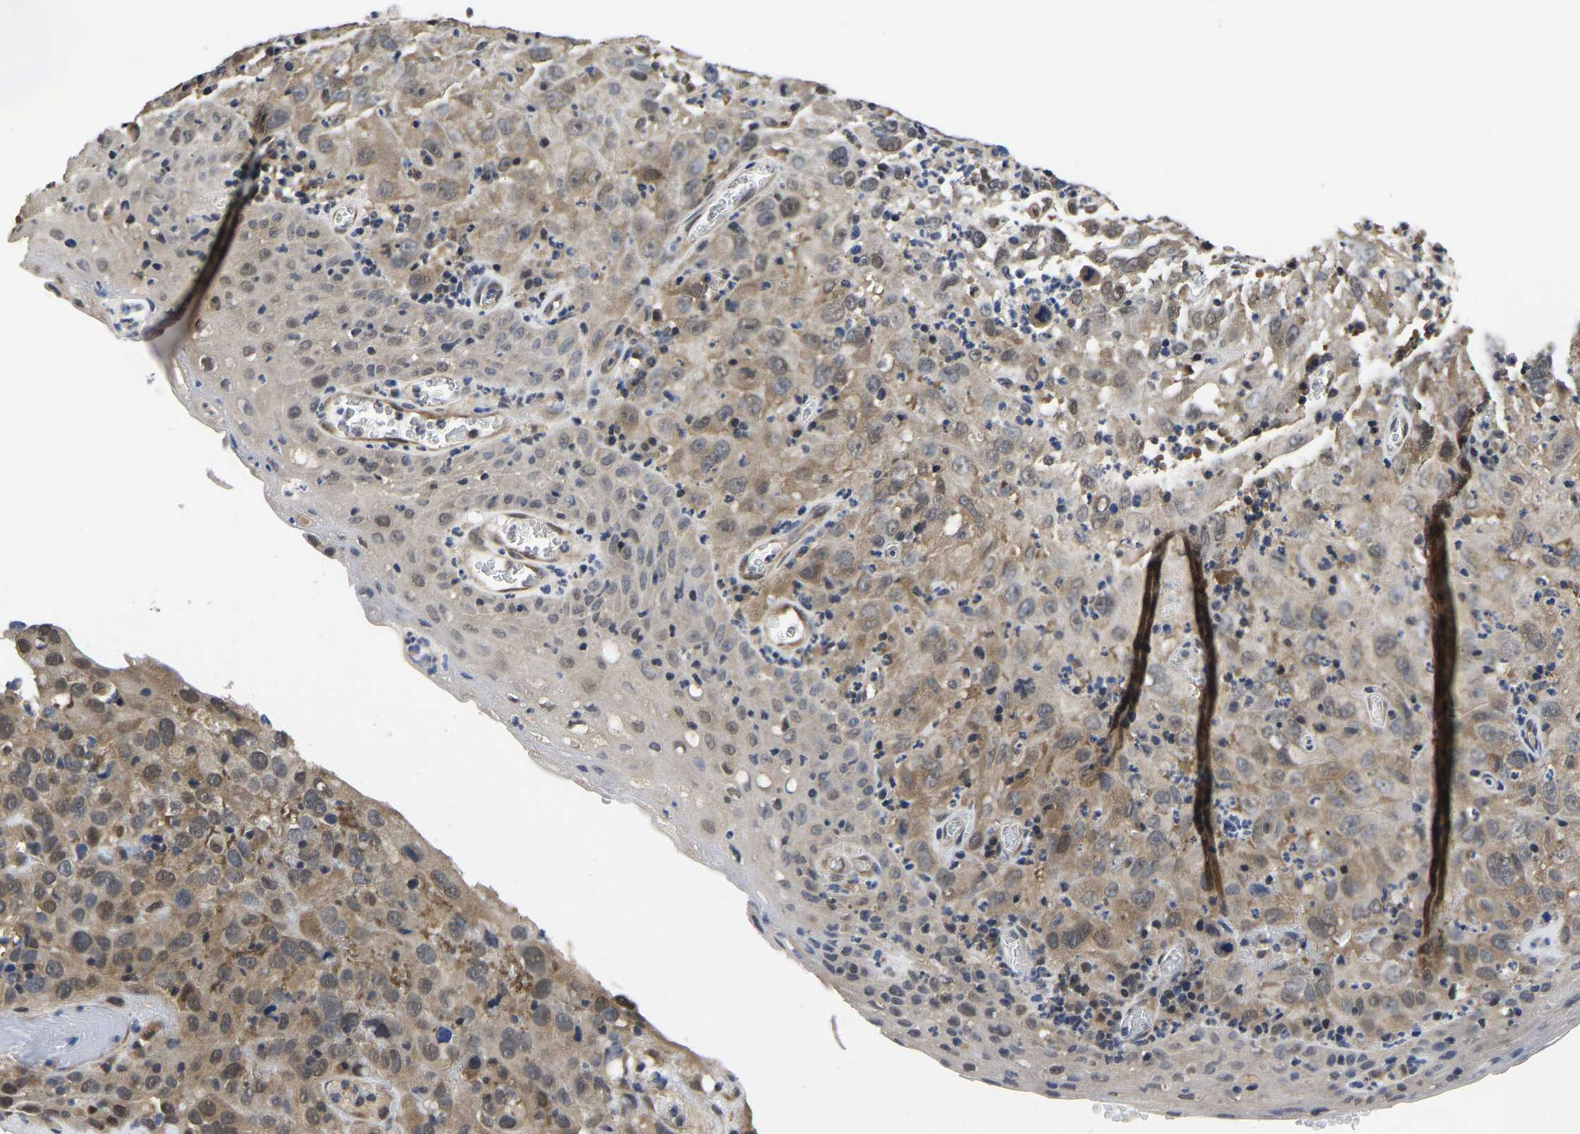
{"staining": {"intensity": "moderate", "quantity": ">75%", "location": "cytoplasmic/membranous,nuclear"}, "tissue": "cervical cancer", "cell_type": "Tumor cells", "image_type": "cancer", "snomed": [{"axis": "morphology", "description": "Squamous cell carcinoma, NOS"}, {"axis": "topography", "description": "Cervix"}], "caption": "A high-resolution image shows IHC staining of cervical squamous cell carcinoma, which shows moderate cytoplasmic/membranous and nuclear positivity in approximately >75% of tumor cells.", "gene": "MCOLN2", "patient": {"sex": "female", "age": 32}}